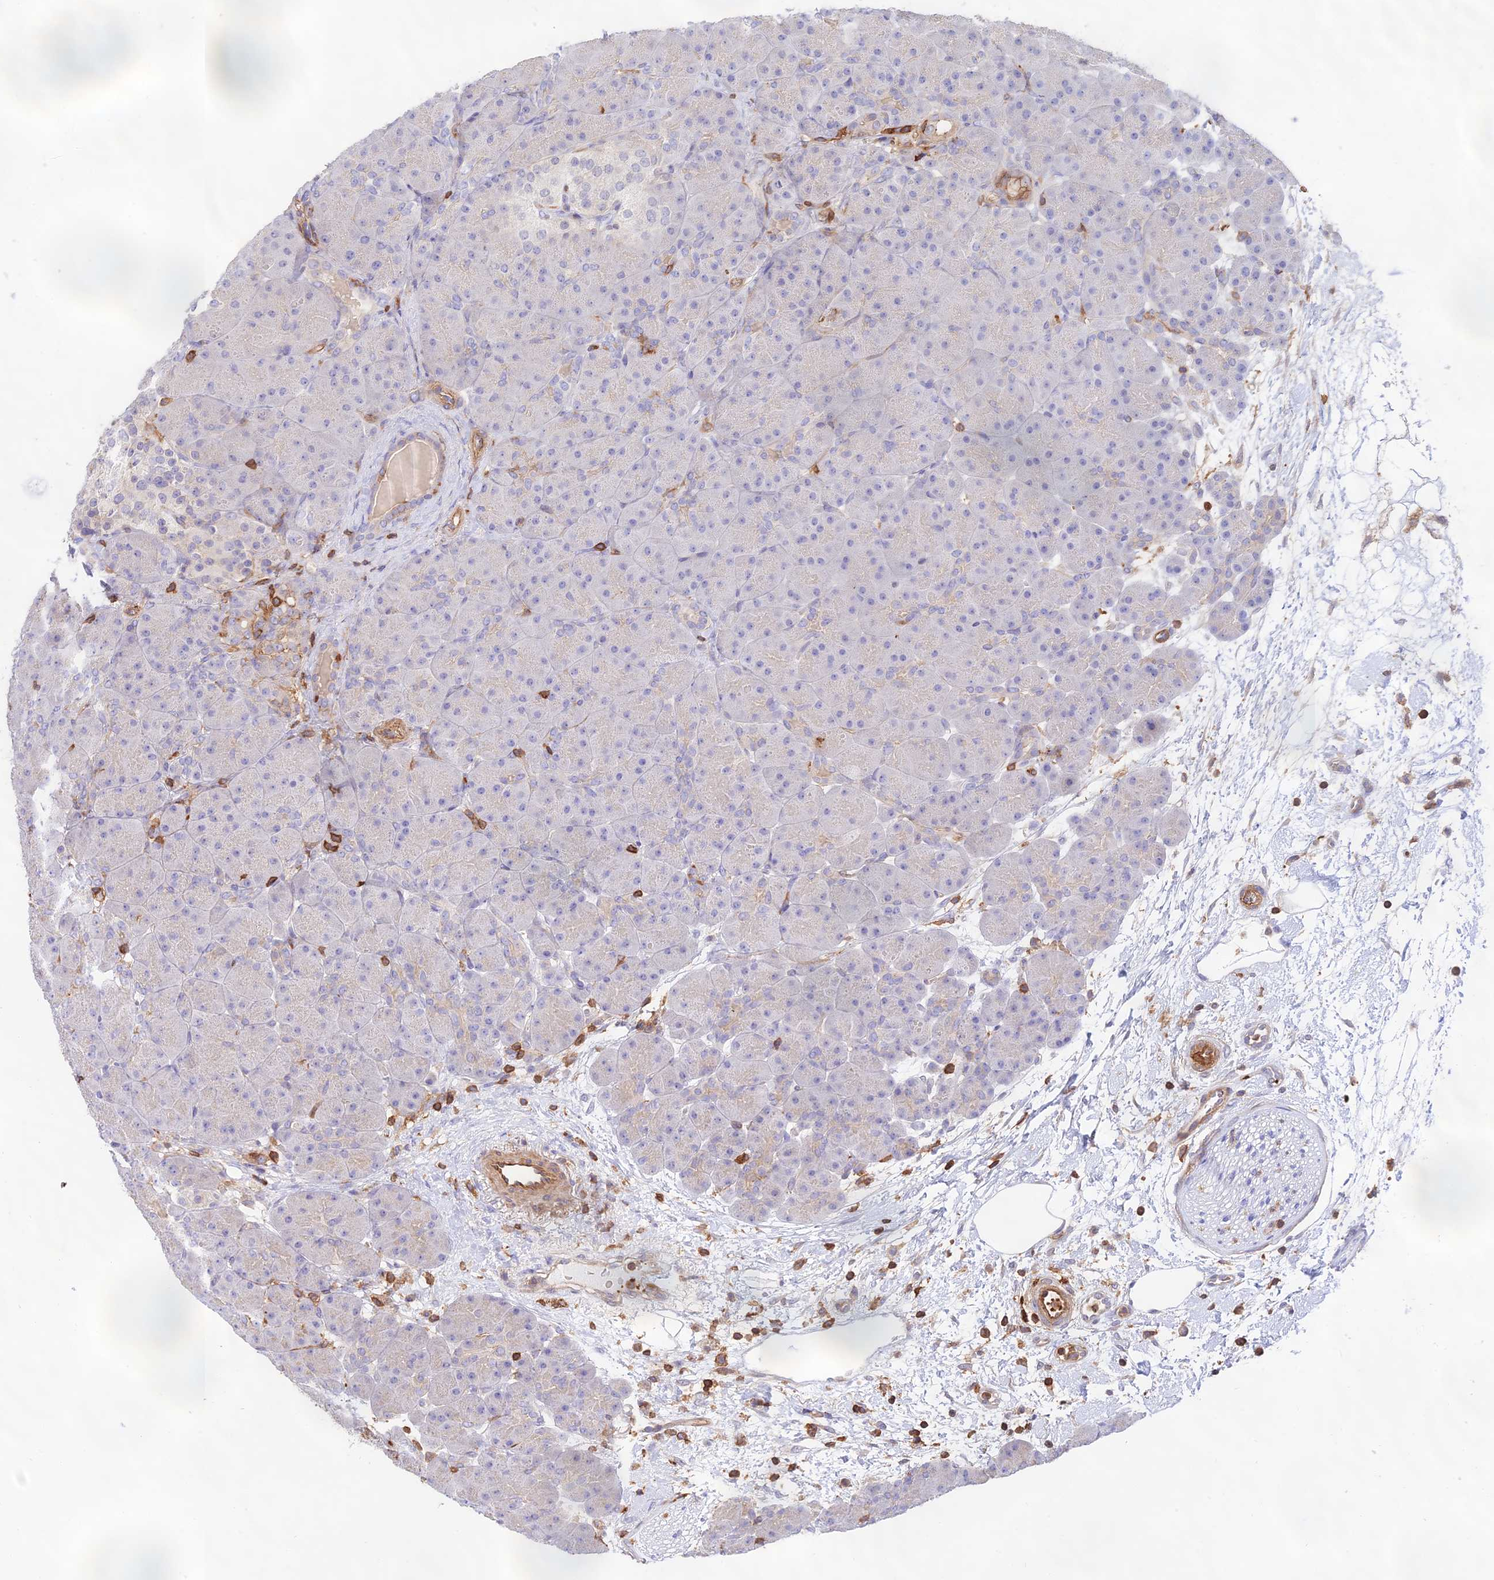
{"staining": {"intensity": "moderate", "quantity": "<25%", "location": "cytoplasmic/membranous"}, "tissue": "pancreas", "cell_type": "Exocrine glandular cells", "image_type": "normal", "snomed": [{"axis": "morphology", "description": "Normal tissue, NOS"}, {"axis": "topography", "description": "Pancreas"}], "caption": "Immunohistochemistry photomicrograph of benign human pancreas stained for a protein (brown), which reveals low levels of moderate cytoplasmic/membranous expression in about <25% of exocrine glandular cells.", "gene": "DENND1C", "patient": {"sex": "male", "age": 66}}